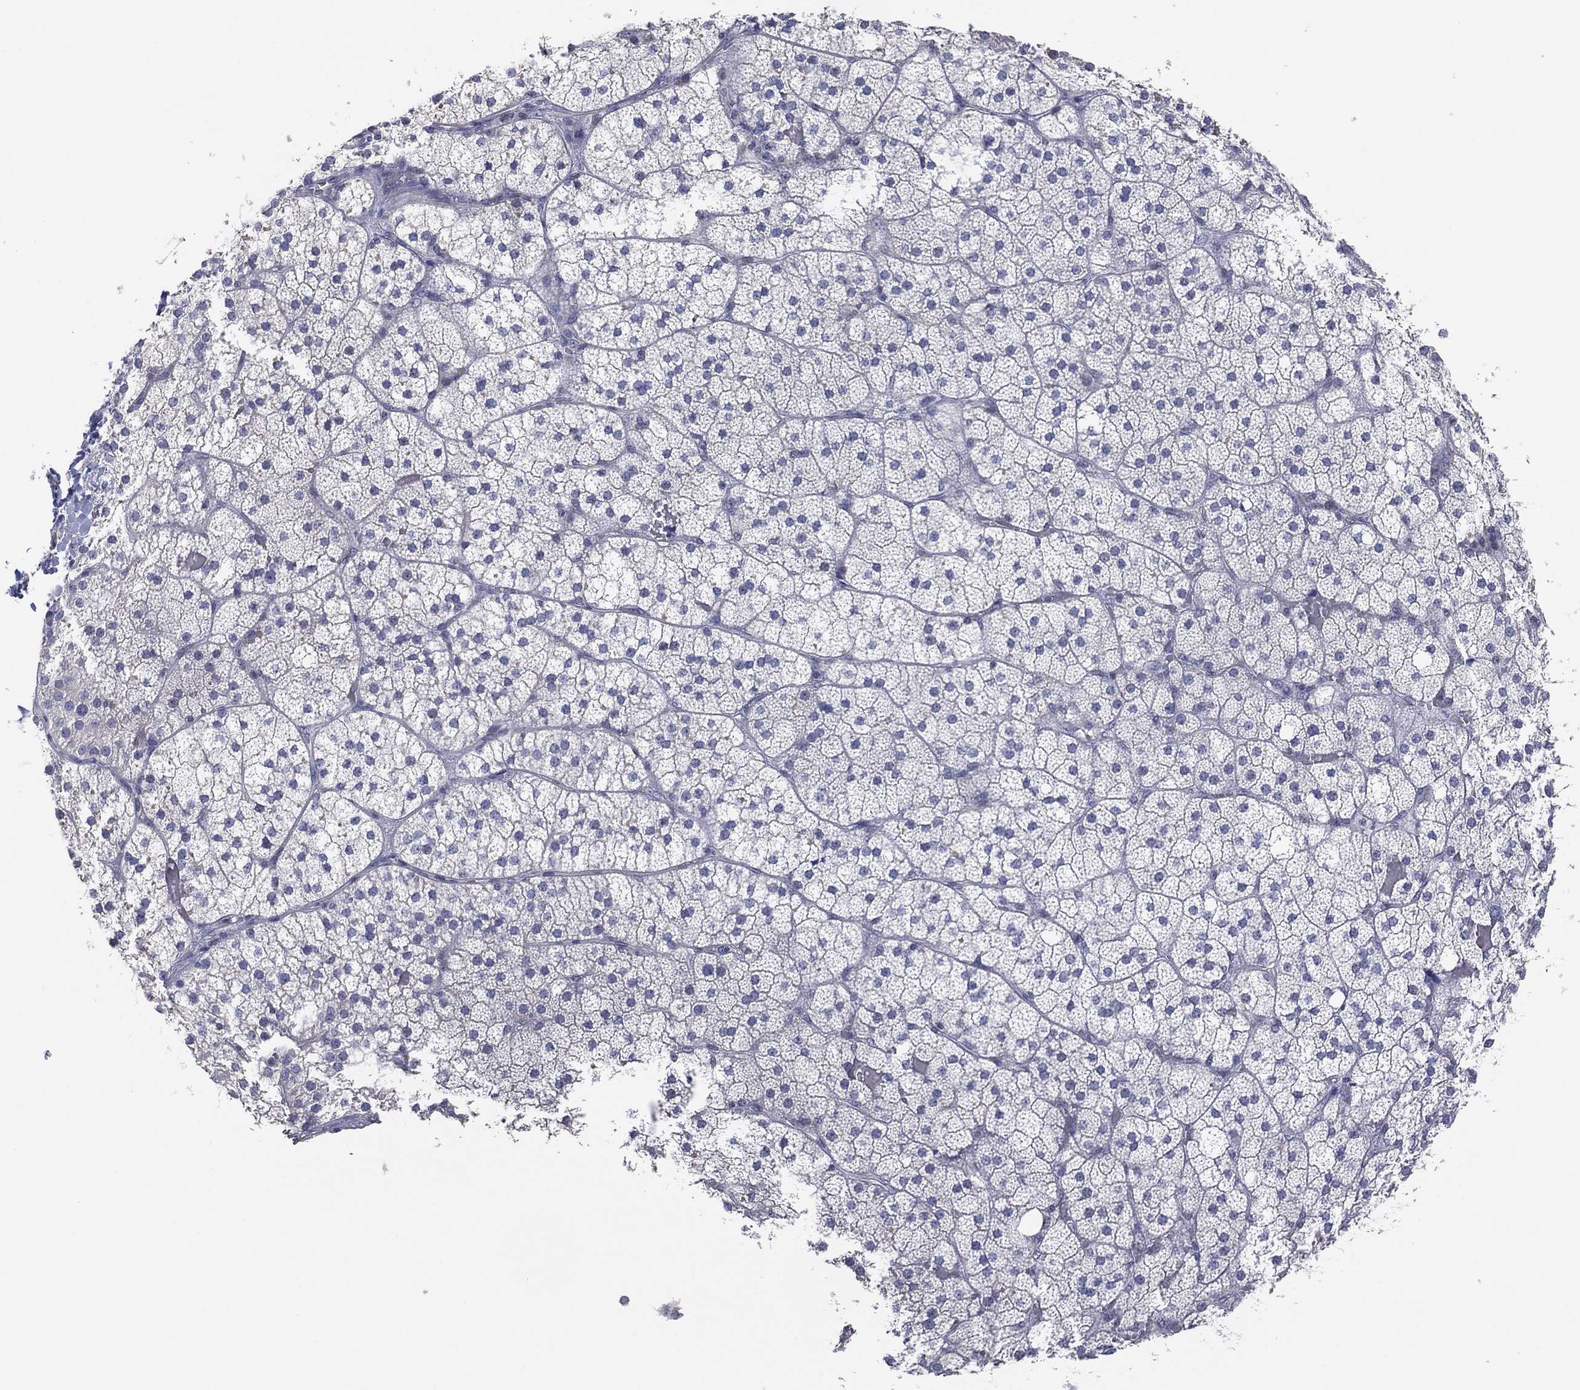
{"staining": {"intensity": "negative", "quantity": "none", "location": "none"}, "tissue": "adrenal gland", "cell_type": "Glandular cells", "image_type": "normal", "snomed": [{"axis": "morphology", "description": "Normal tissue, NOS"}, {"axis": "topography", "description": "Adrenal gland"}], "caption": "The immunohistochemistry (IHC) histopathology image has no significant positivity in glandular cells of adrenal gland. The staining was performed using DAB to visualize the protein expression in brown, while the nuclei were stained in blue with hematoxylin (Magnification: 20x).", "gene": "CFTR", "patient": {"sex": "male", "age": 53}}